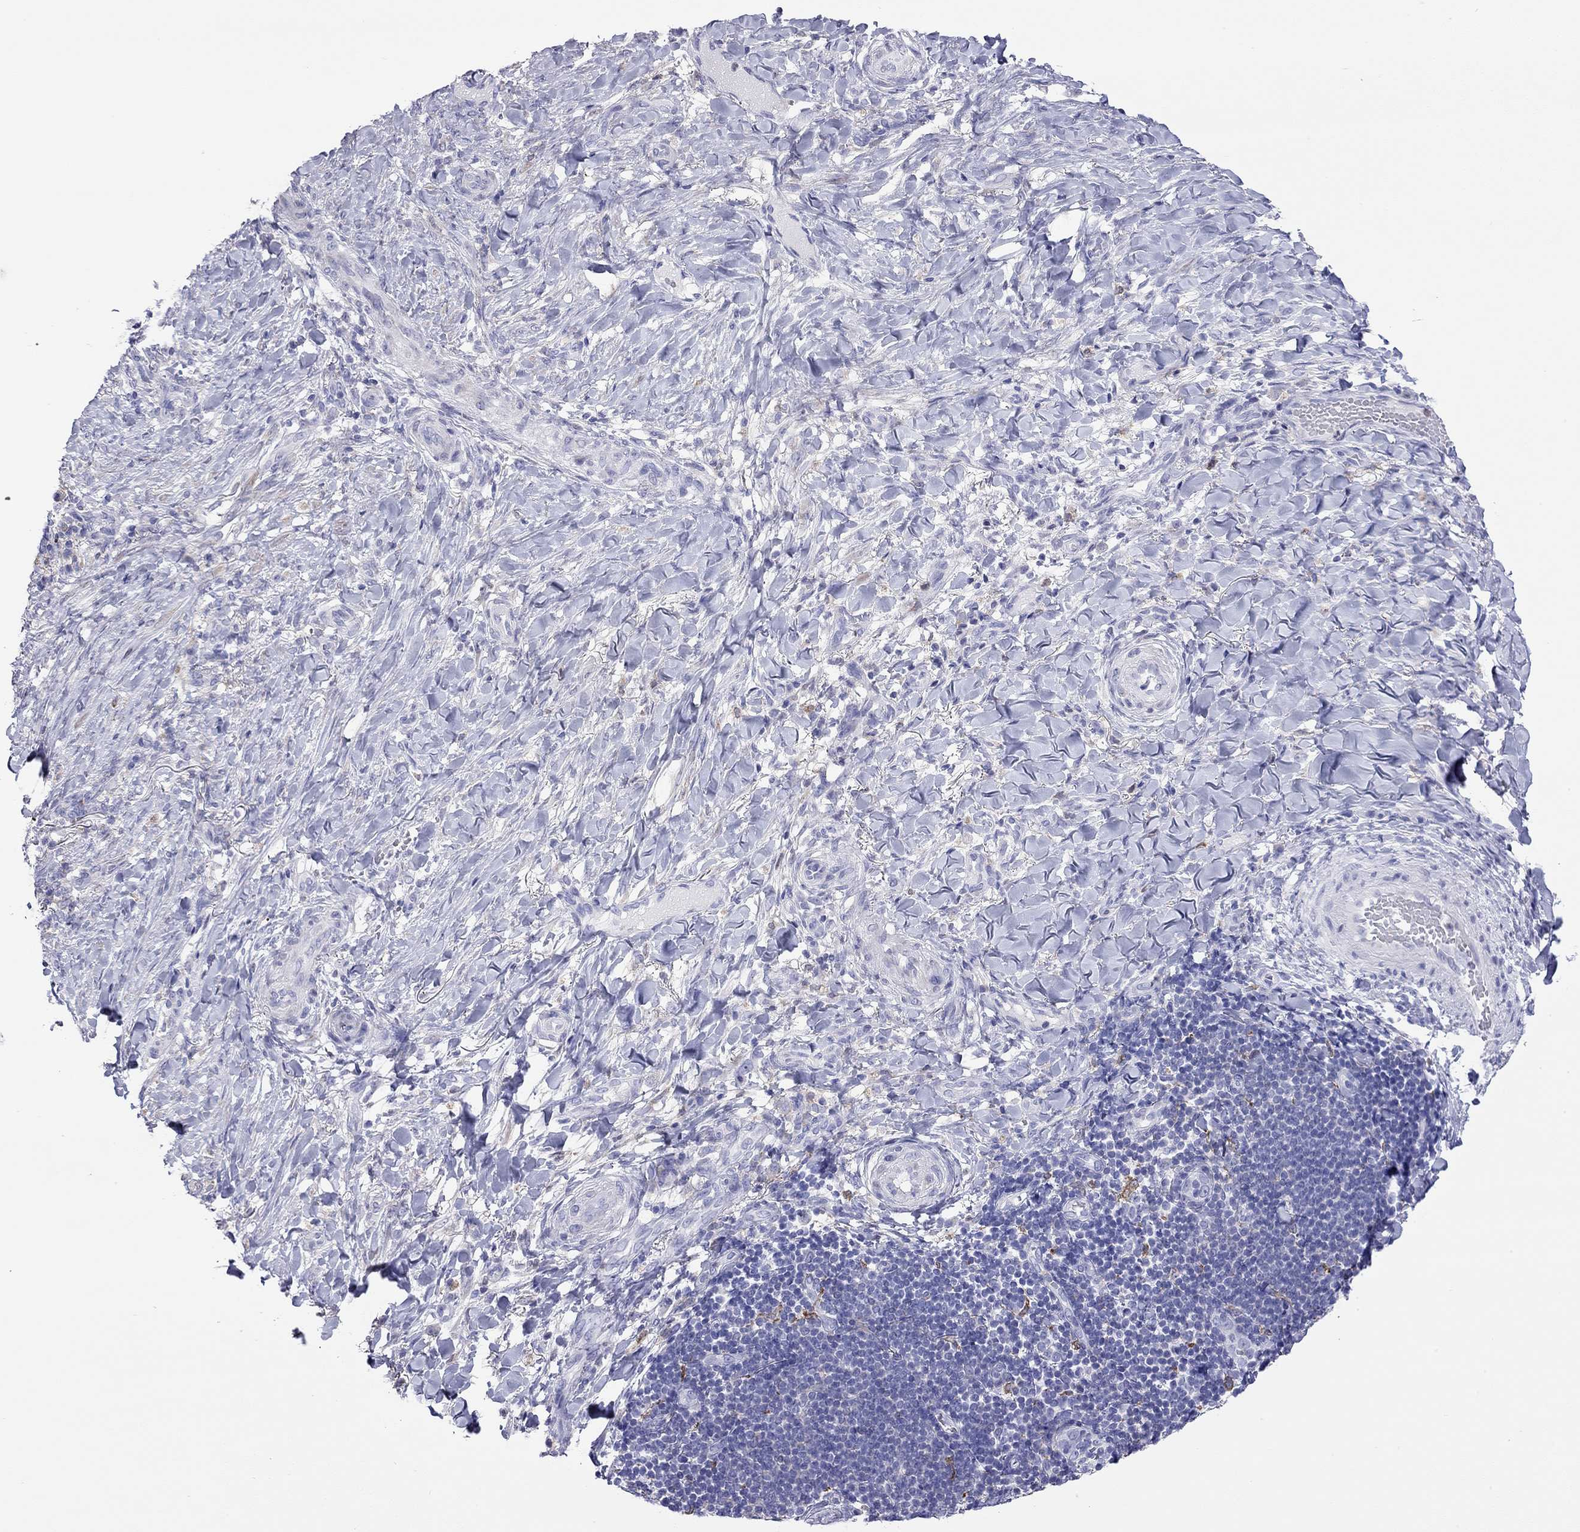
{"staining": {"intensity": "negative", "quantity": "none", "location": "none"}, "tissue": "skin cancer", "cell_type": "Tumor cells", "image_type": "cancer", "snomed": [{"axis": "morphology", "description": "Basal cell carcinoma"}, {"axis": "topography", "description": "Skin"}], "caption": "IHC of skin cancer reveals no staining in tumor cells. The staining was performed using DAB (3,3'-diaminobenzidine) to visualize the protein expression in brown, while the nuclei were stained in blue with hematoxylin (Magnification: 20x).", "gene": "SLC46A2", "patient": {"sex": "female", "age": 69}}